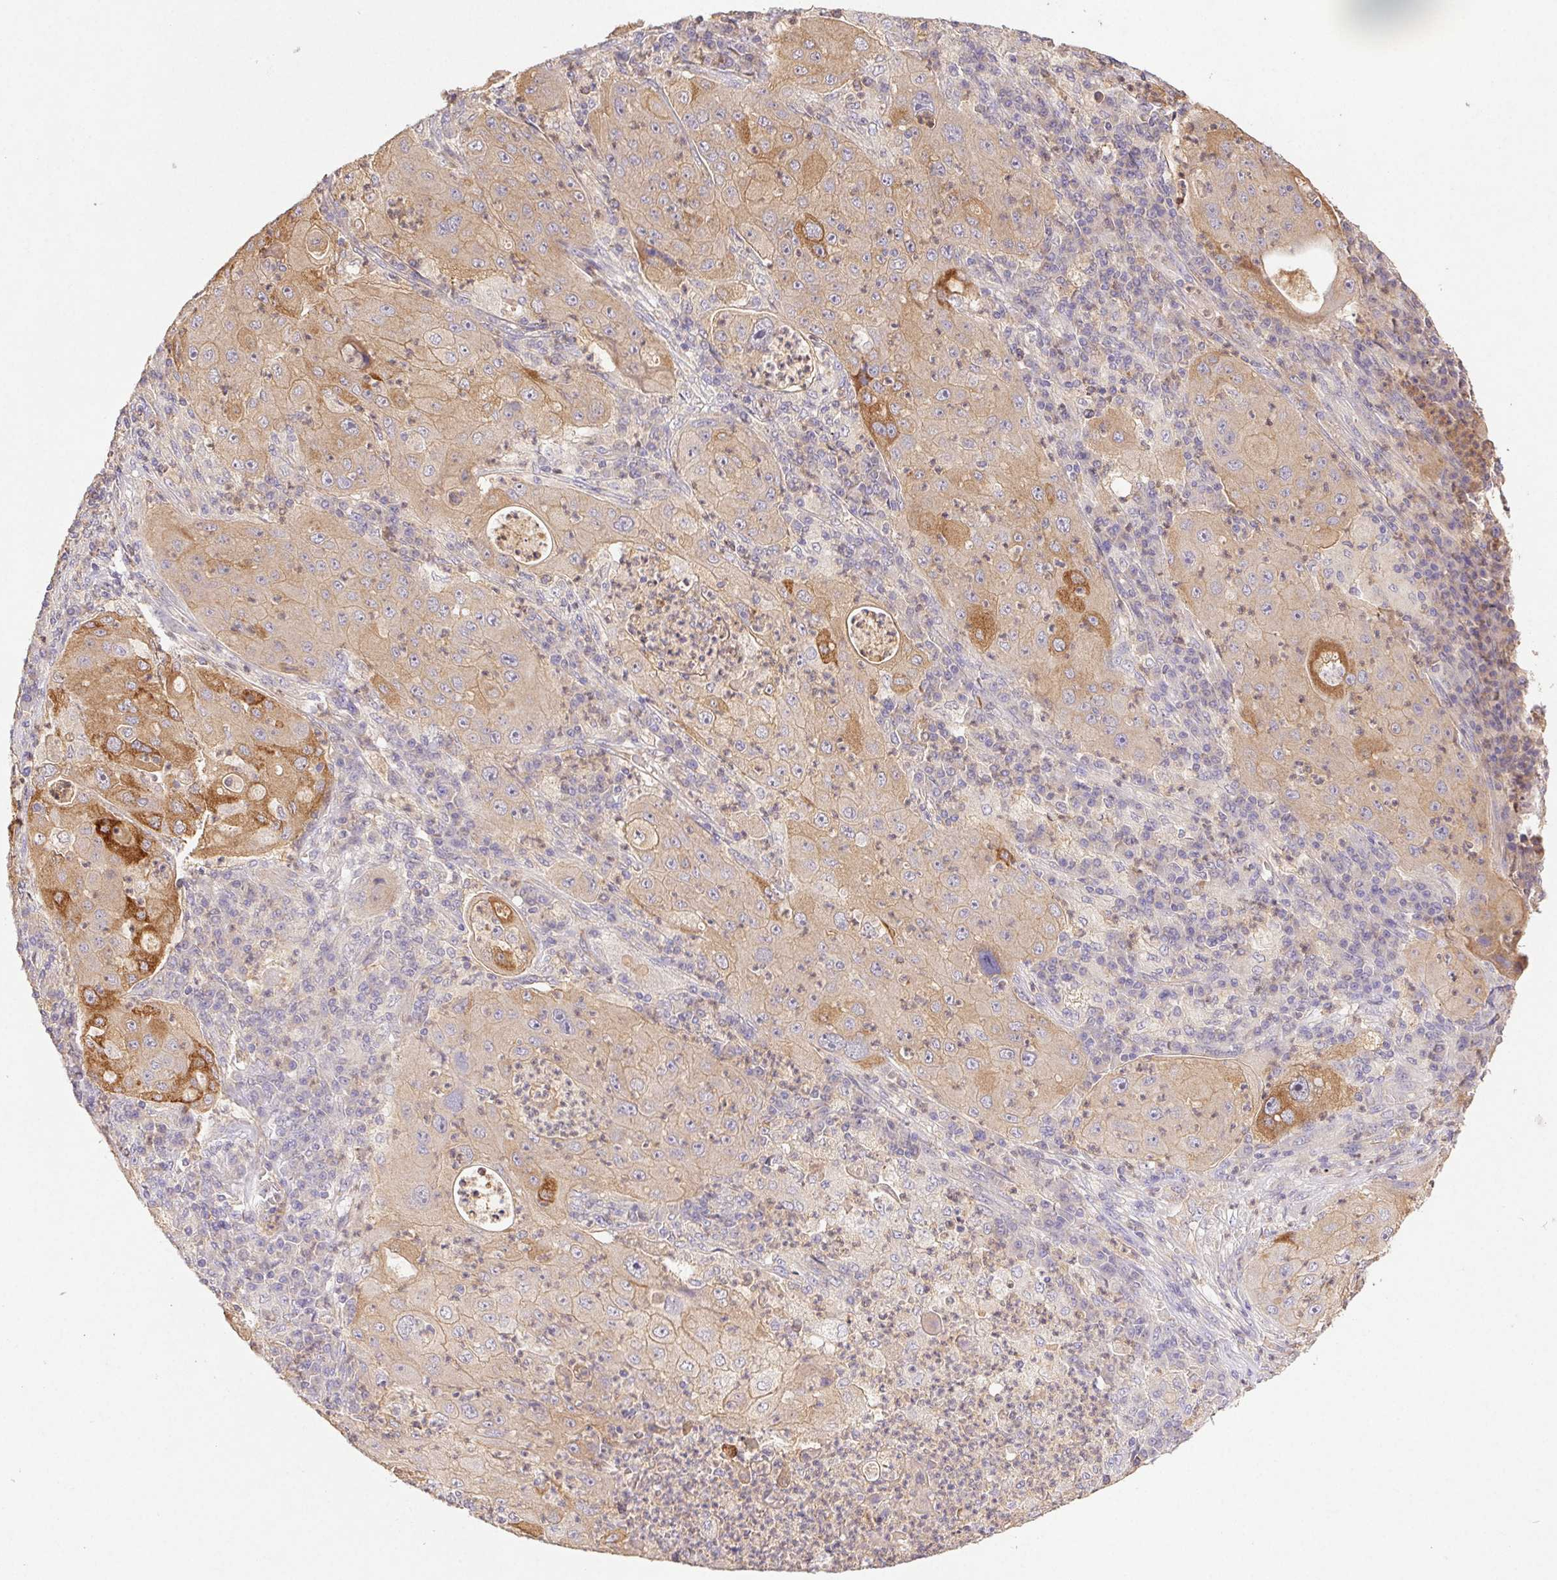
{"staining": {"intensity": "moderate", "quantity": ">75%", "location": "cytoplasmic/membranous"}, "tissue": "lung cancer", "cell_type": "Tumor cells", "image_type": "cancer", "snomed": [{"axis": "morphology", "description": "Squamous cell carcinoma, NOS"}, {"axis": "topography", "description": "Lung"}], "caption": "This is an image of immunohistochemistry staining of lung cancer (squamous cell carcinoma), which shows moderate positivity in the cytoplasmic/membranous of tumor cells.", "gene": "RAB11A", "patient": {"sex": "female", "age": 59}}